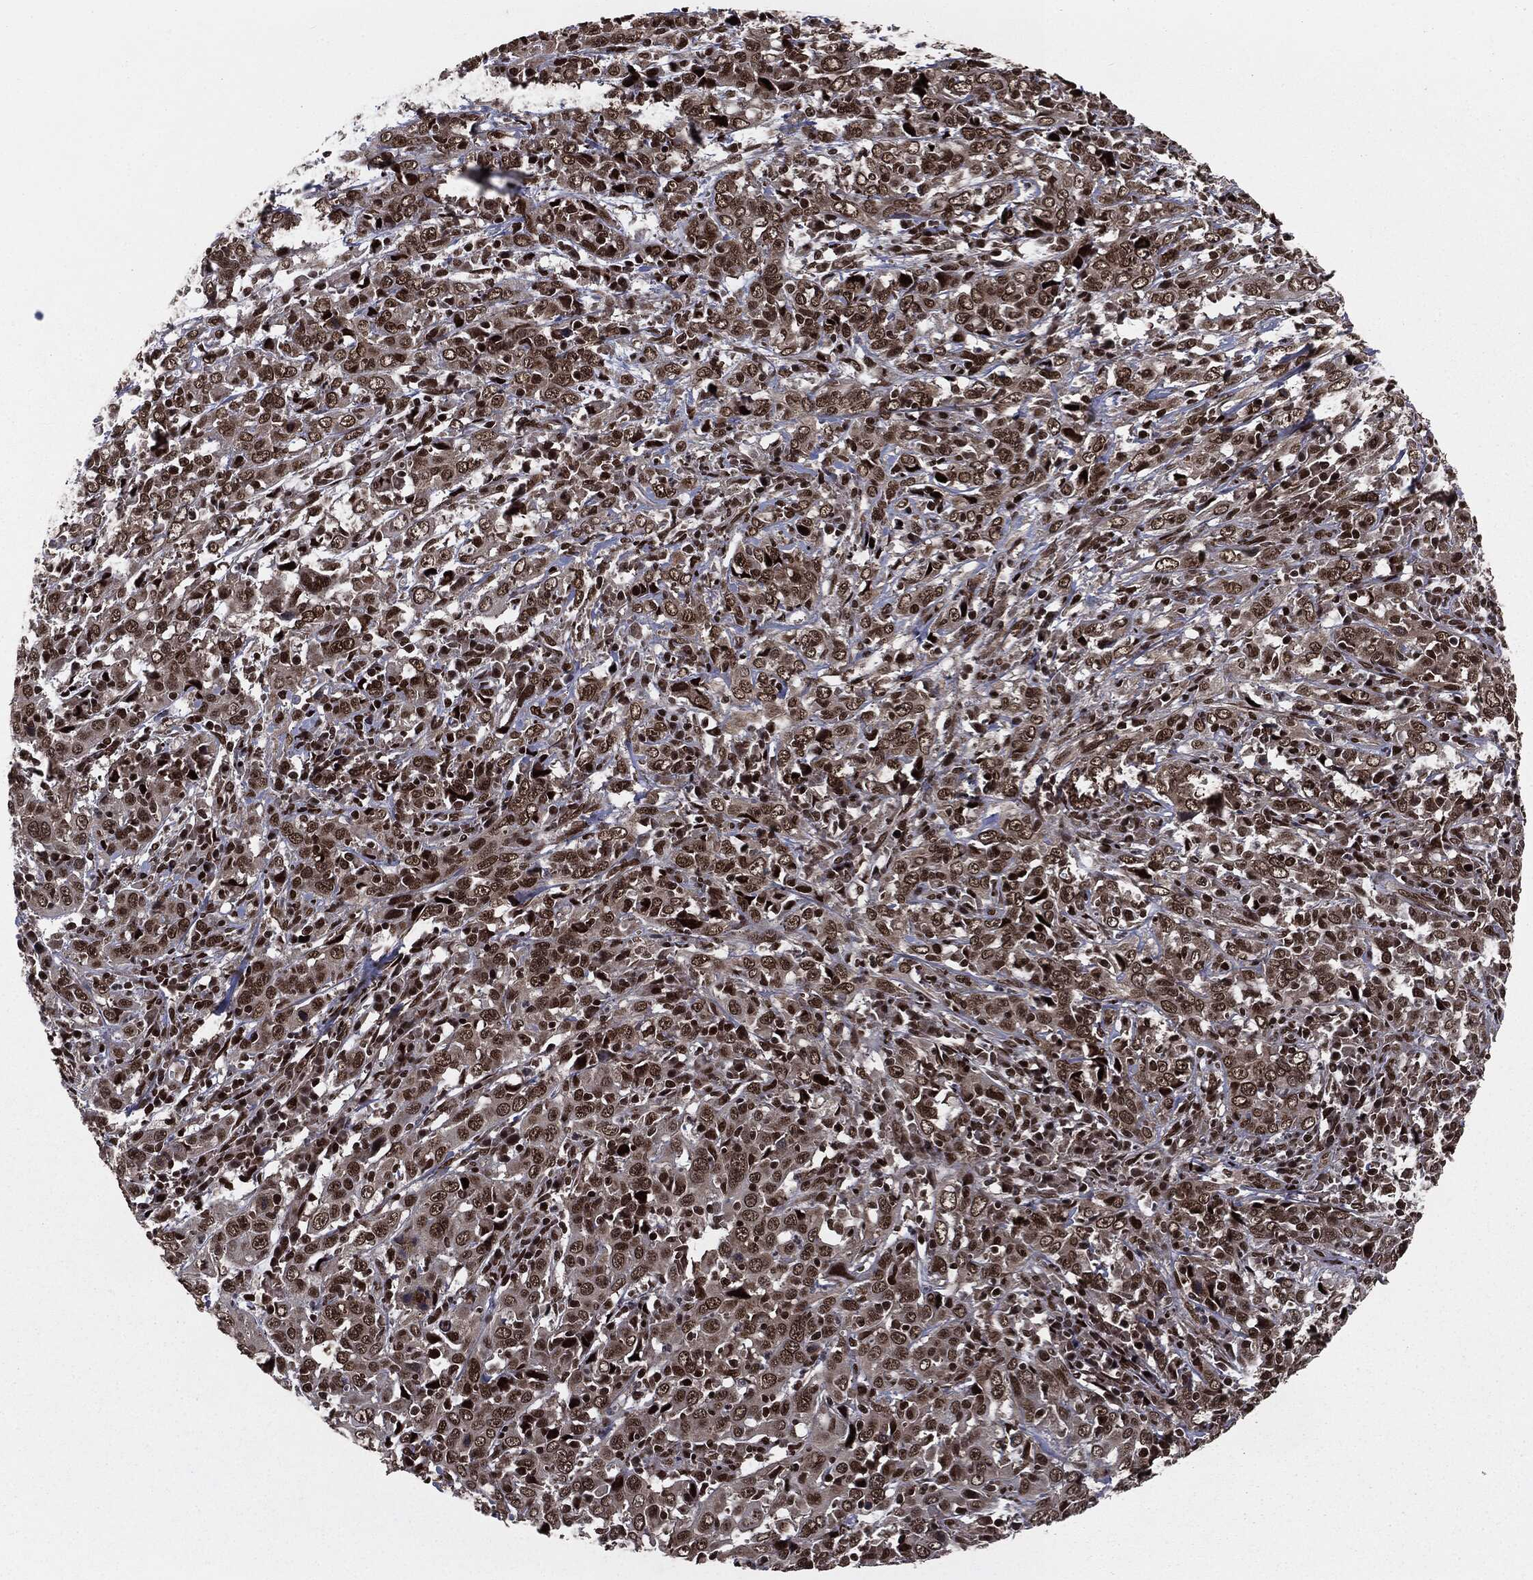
{"staining": {"intensity": "strong", "quantity": ">75%", "location": "nuclear"}, "tissue": "cervical cancer", "cell_type": "Tumor cells", "image_type": "cancer", "snomed": [{"axis": "morphology", "description": "Squamous cell carcinoma, NOS"}, {"axis": "topography", "description": "Cervix"}], "caption": "Cervical squamous cell carcinoma stained for a protein demonstrates strong nuclear positivity in tumor cells. (Brightfield microscopy of DAB IHC at high magnification).", "gene": "DVL2", "patient": {"sex": "female", "age": 46}}